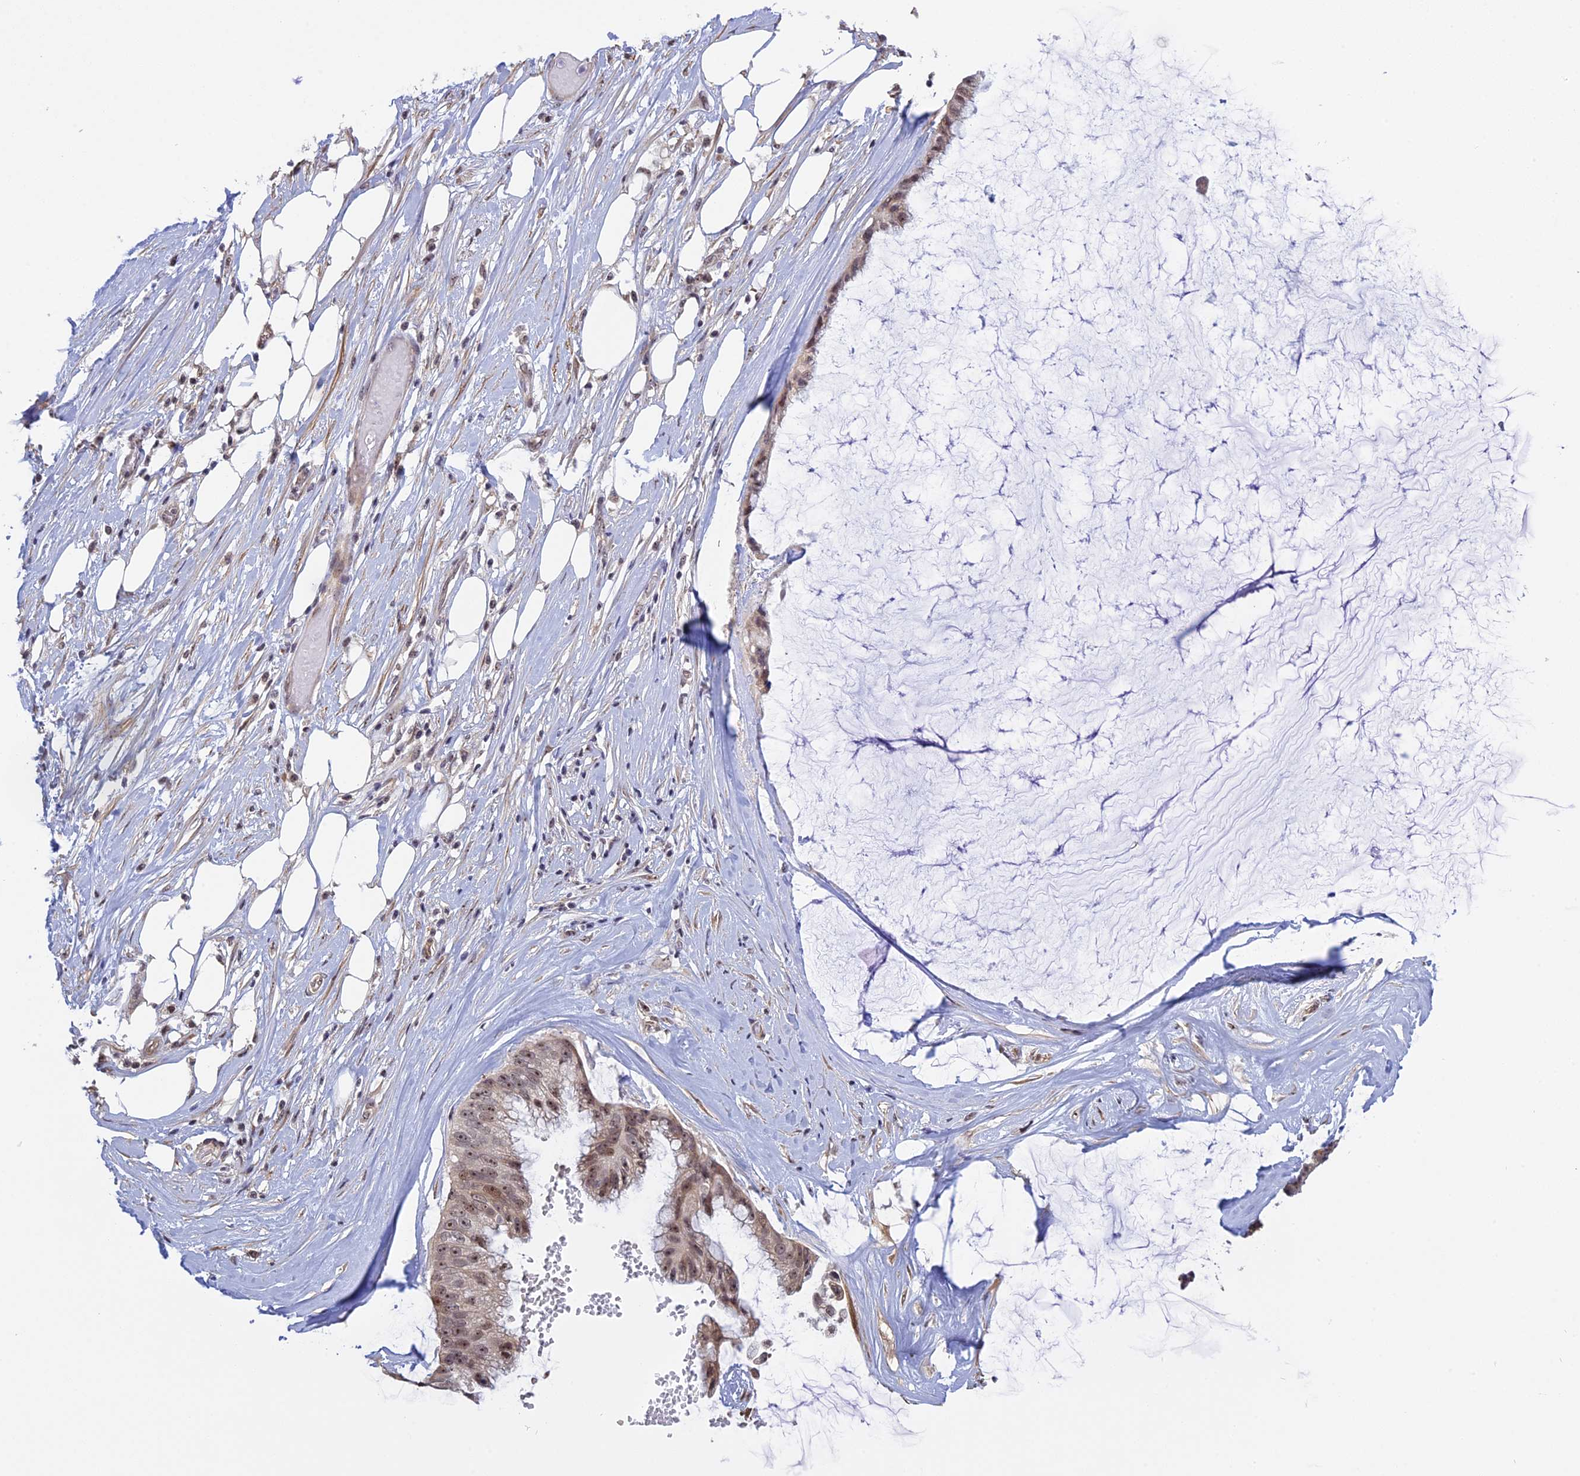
{"staining": {"intensity": "moderate", "quantity": ">75%", "location": "nuclear"}, "tissue": "ovarian cancer", "cell_type": "Tumor cells", "image_type": "cancer", "snomed": [{"axis": "morphology", "description": "Cystadenocarcinoma, mucinous, NOS"}, {"axis": "topography", "description": "Ovary"}], "caption": "Tumor cells show medium levels of moderate nuclear expression in approximately >75% of cells in mucinous cystadenocarcinoma (ovarian).", "gene": "MGA", "patient": {"sex": "female", "age": 39}}